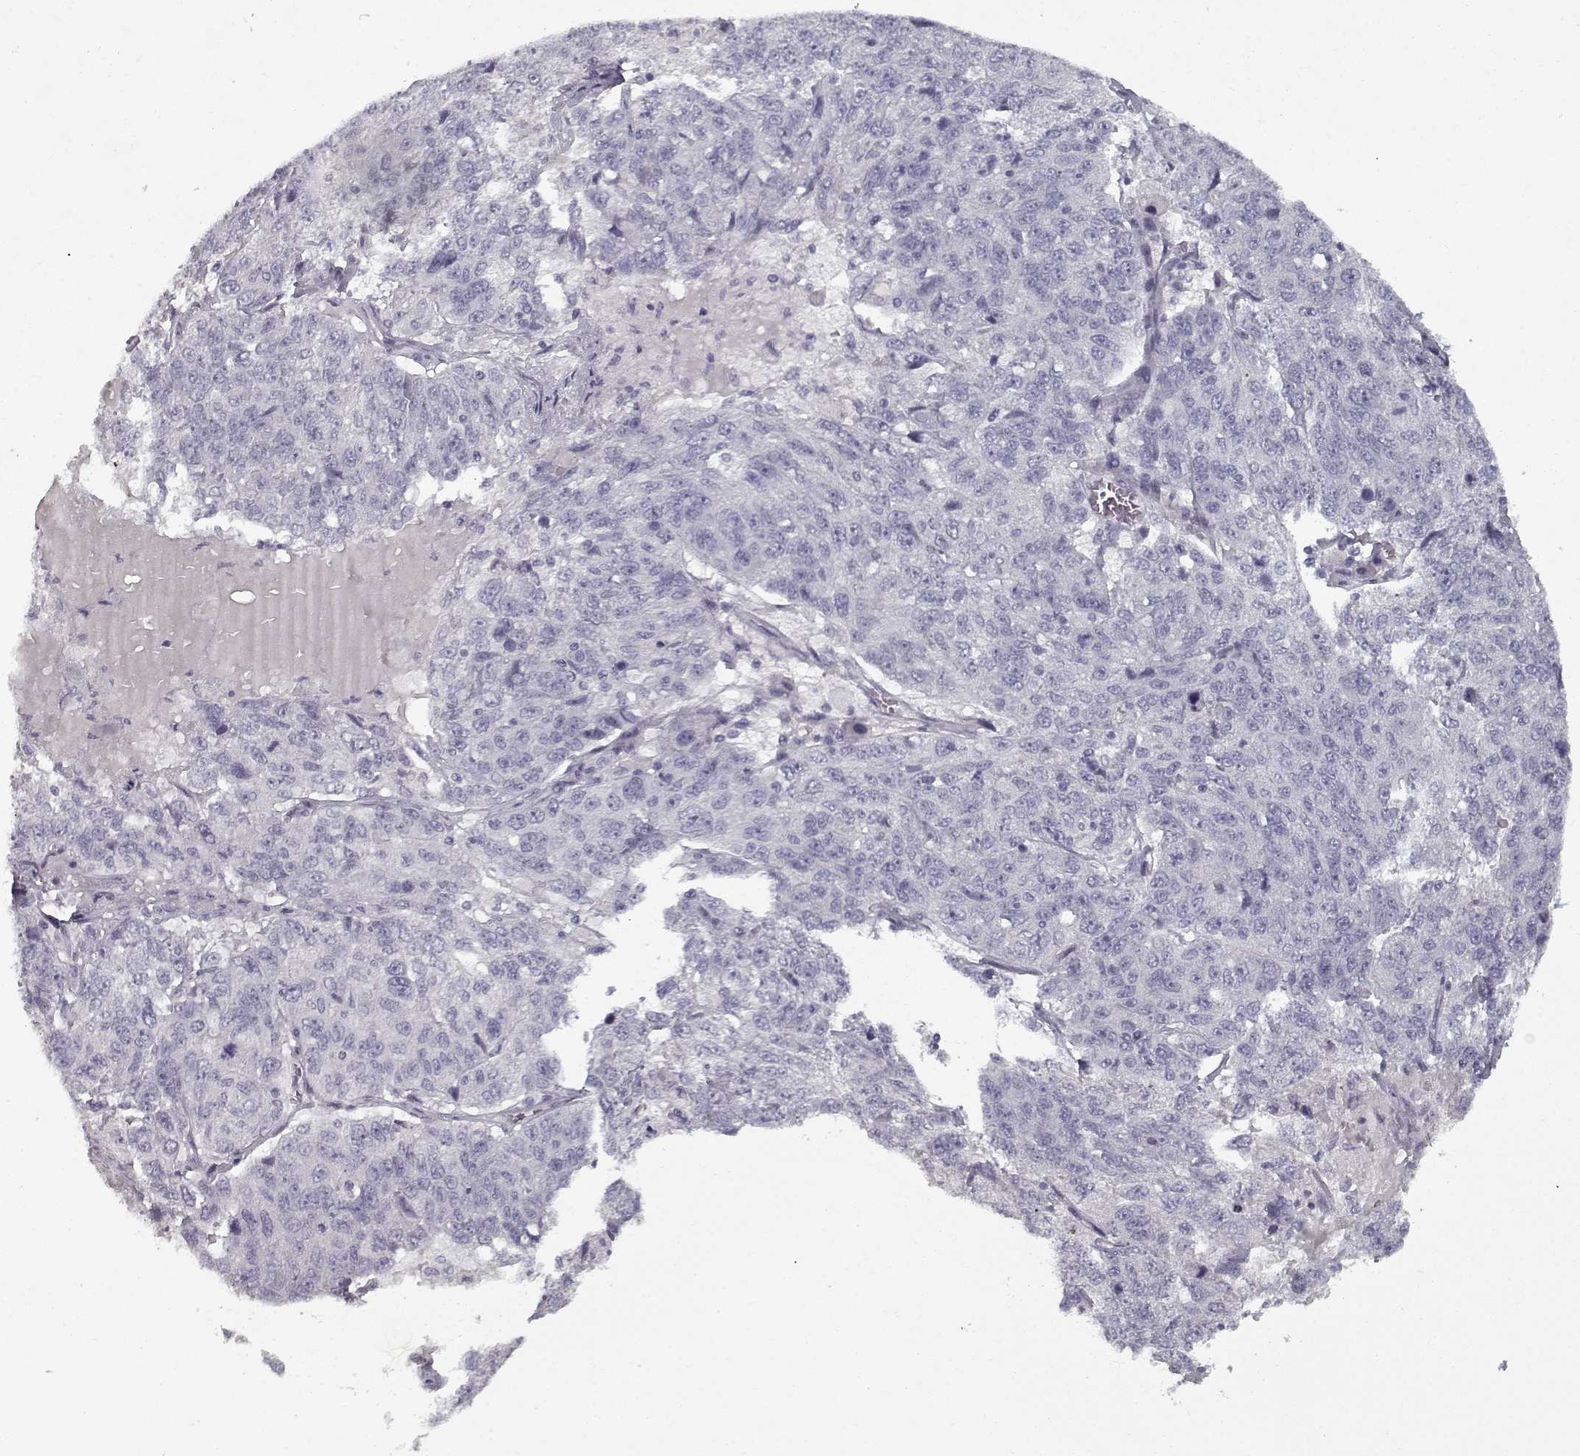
{"staining": {"intensity": "negative", "quantity": "none", "location": "none"}, "tissue": "ovarian cancer", "cell_type": "Tumor cells", "image_type": "cancer", "snomed": [{"axis": "morphology", "description": "Cystadenocarcinoma, serous, NOS"}, {"axis": "topography", "description": "Ovary"}], "caption": "IHC histopathology image of human serous cystadenocarcinoma (ovarian) stained for a protein (brown), which shows no expression in tumor cells.", "gene": "GAD2", "patient": {"sex": "female", "age": 71}}